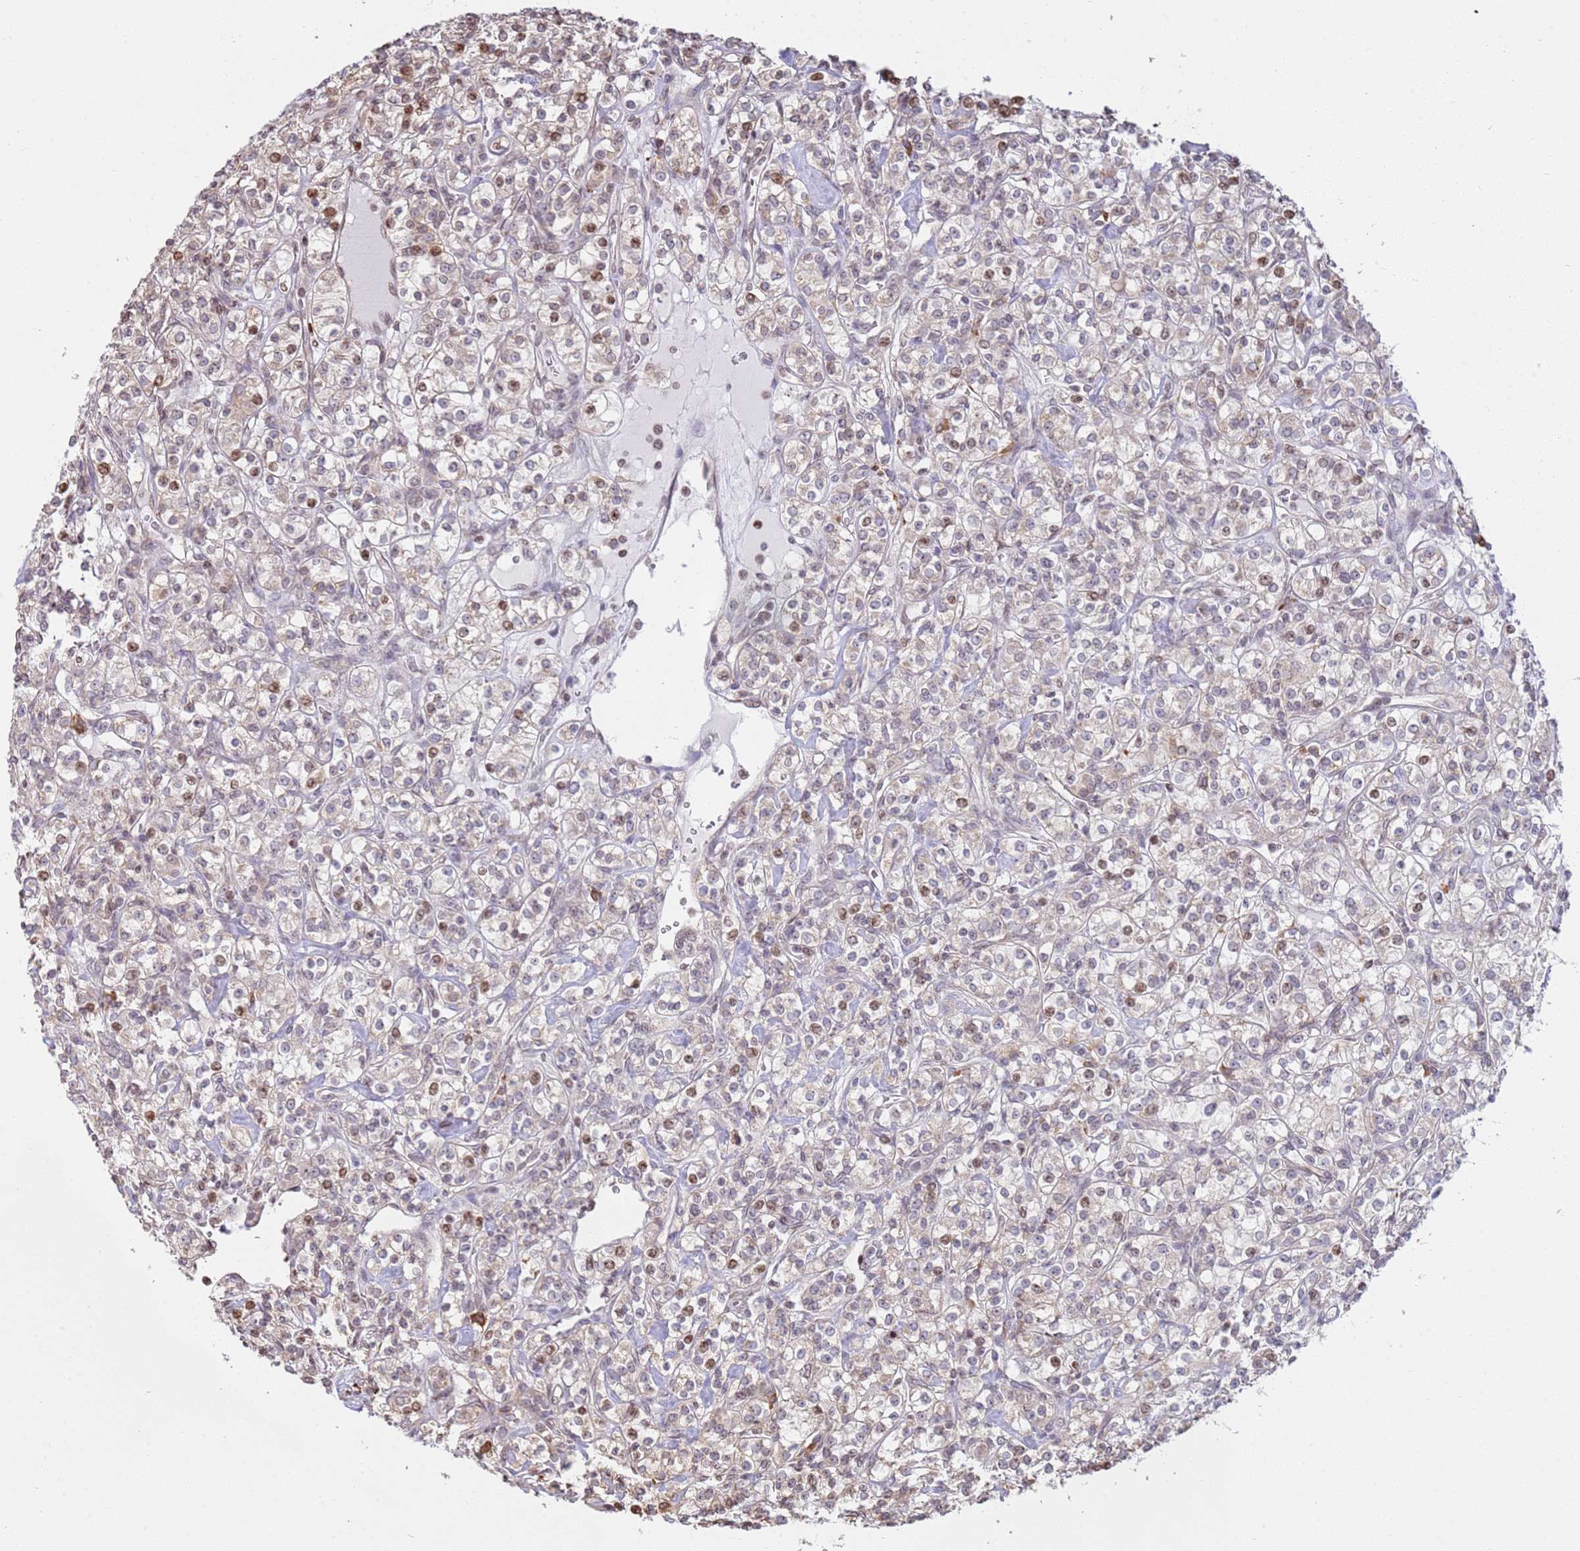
{"staining": {"intensity": "moderate", "quantity": "25%-75%", "location": "cytoplasmic/membranous,nuclear"}, "tissue": "renal cancer", "cell_type": "Tumor cells", "image_type": "cancer", "snomed": [{"axis": "morphology", "description": "Adenocarcinoma, NOS"}, {"axis": "topography", "description": "Kidney"}], "caption": "Immunohistochemistry (DAB (3,3'-diaminobenzidine)) staining of renal cancer (adenocarcinoma) shows moderate cytoplasmic/membranous and nuclear protein staining in approximately 25%-75% of tumor cells.", "gene": "SCAF1", "patient": {"sex": "male", "age": 77}}